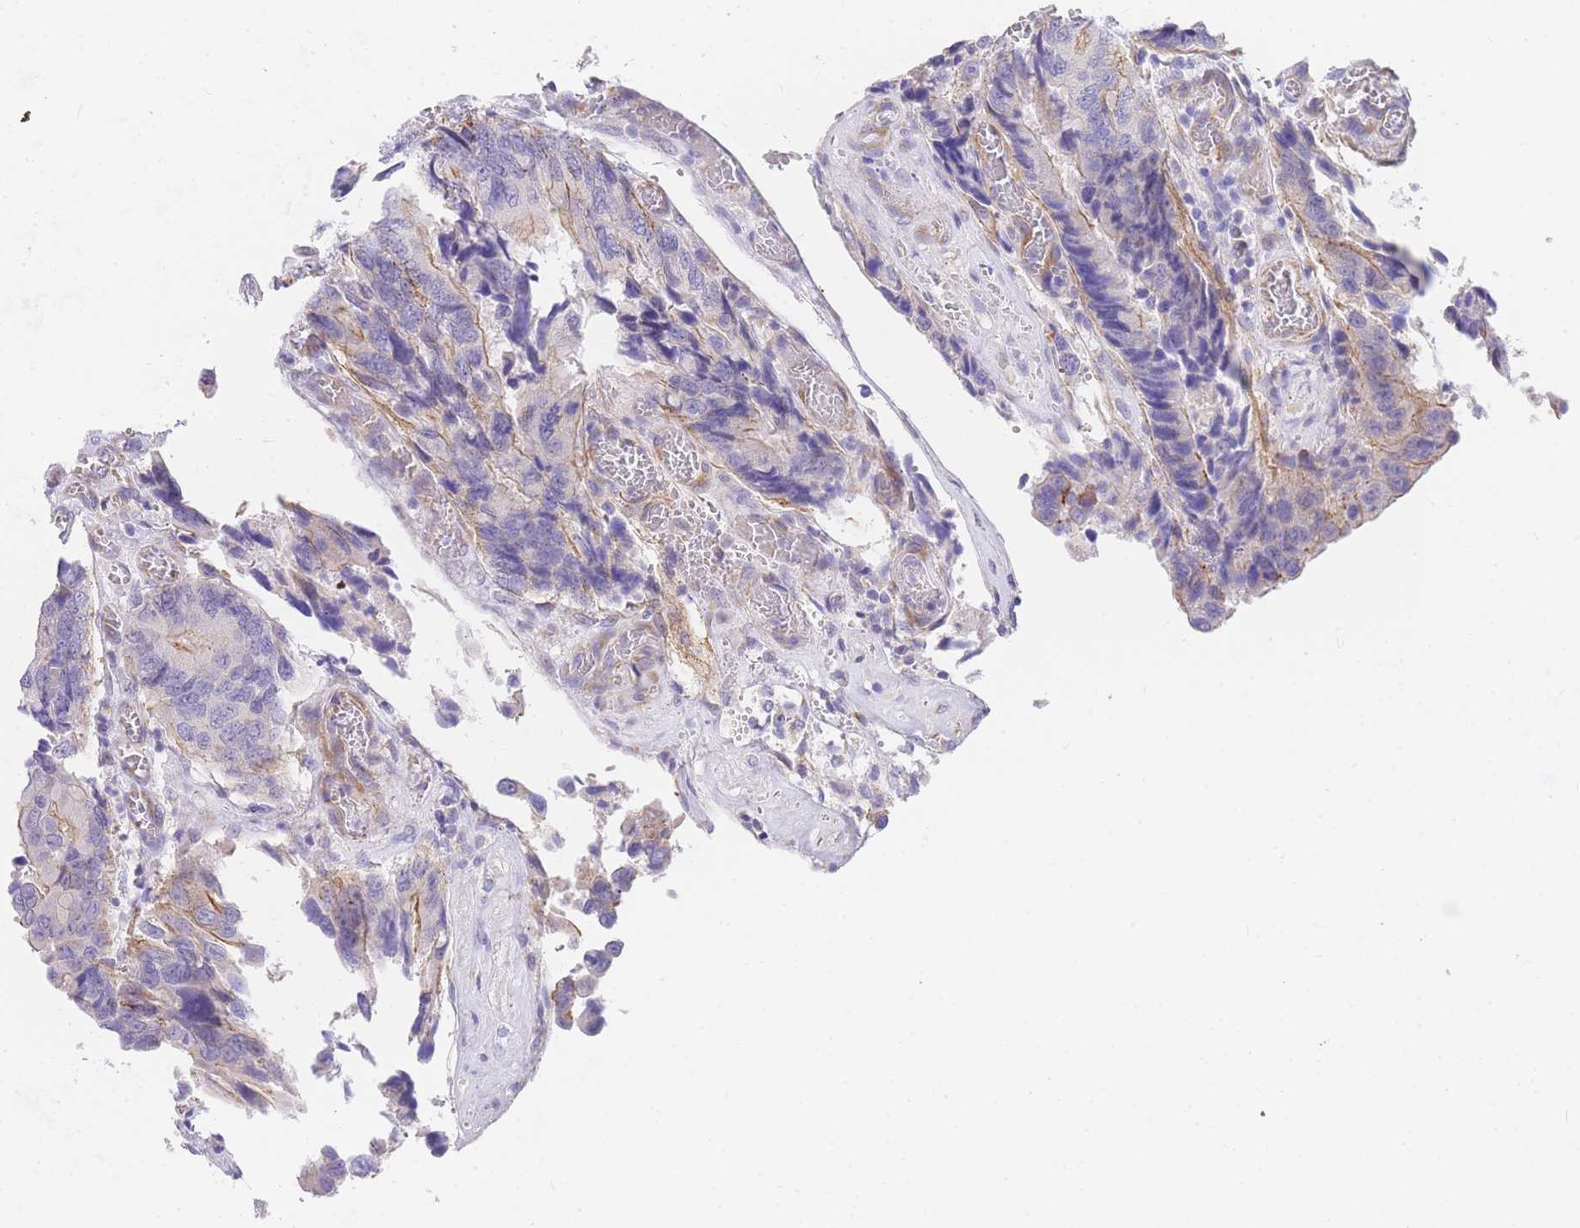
{"staining": {"intensity": "negative", "quantity": "none", "location": "none"}, "tissue": "colorectal cancer", "cell_type": "Tumor cells", "image_type": "cancer", "snomed": [{"axis": "morphology", "description": "Adenocarcinoma, NOS"}, {"axis": "topography", "description": "Colon"}], "caption": "Tumor cells show no significant positivity in colorectal cancer (adenocarcinoma).", "gene": "SRSF12", "patient": {"sex": "male", "age": 84}}